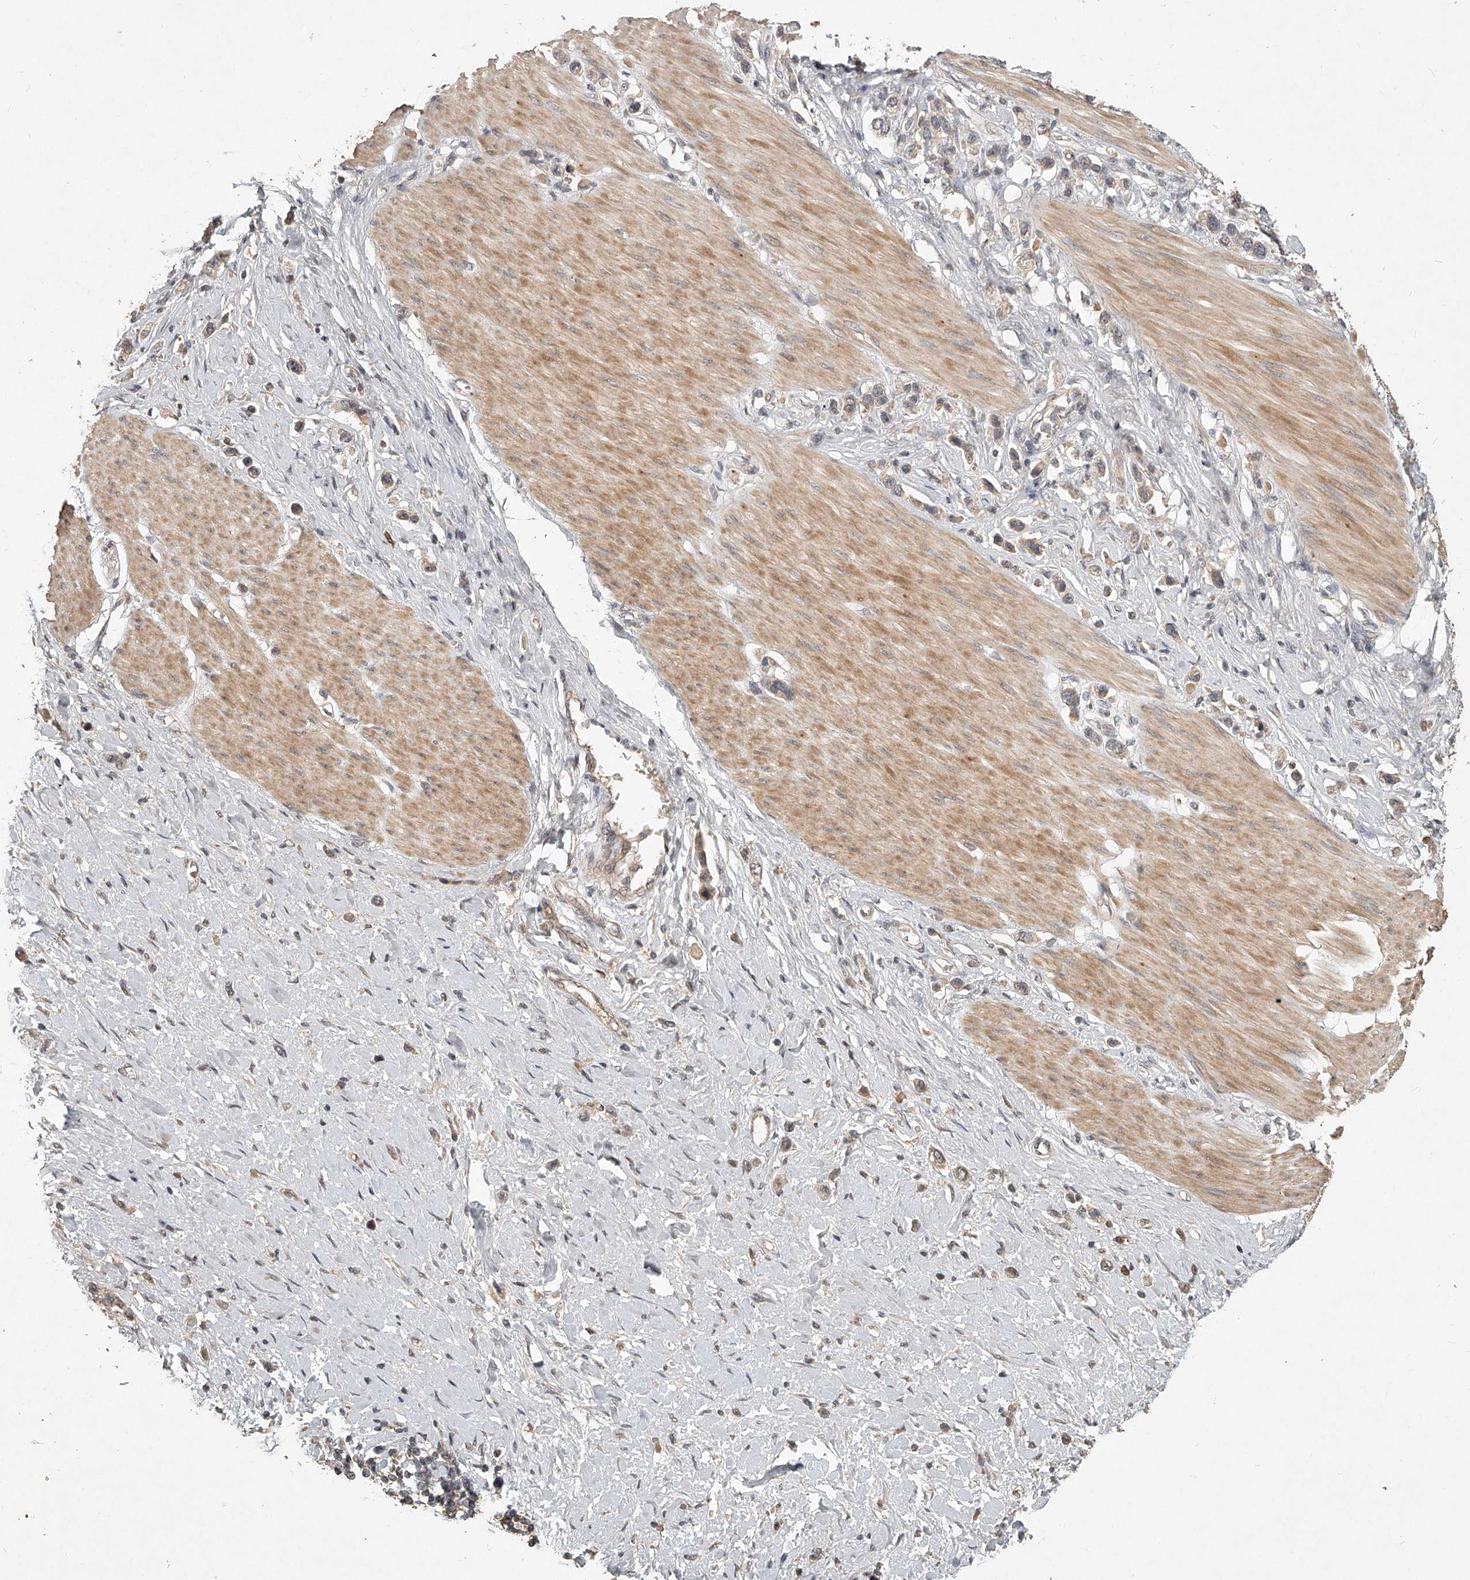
{"staining": {"intensity": "weak", "quantity": "25%-75%", "location": "cytoplasmic/membranous"}, "tissue": "stomach cancer", "cell_type": "Tumor cells", "image_type": "cancer", "snomed": [{"axis": "morphology", "description": "Adenocarcinoma, NOS"}, {"axis": "topography", "description": "Stomach"}], "caption": "Immunohistochemistry (IHC) image of adenocarcinoma (stomach) stained for a protein (brown), which demonstrates low levels of weak cytoplasmic/membranous positivity in approximately 25%-75% of tumor cells.", "gene": "SLC37A1", "patient": {"sex": "female", "age": 65}}